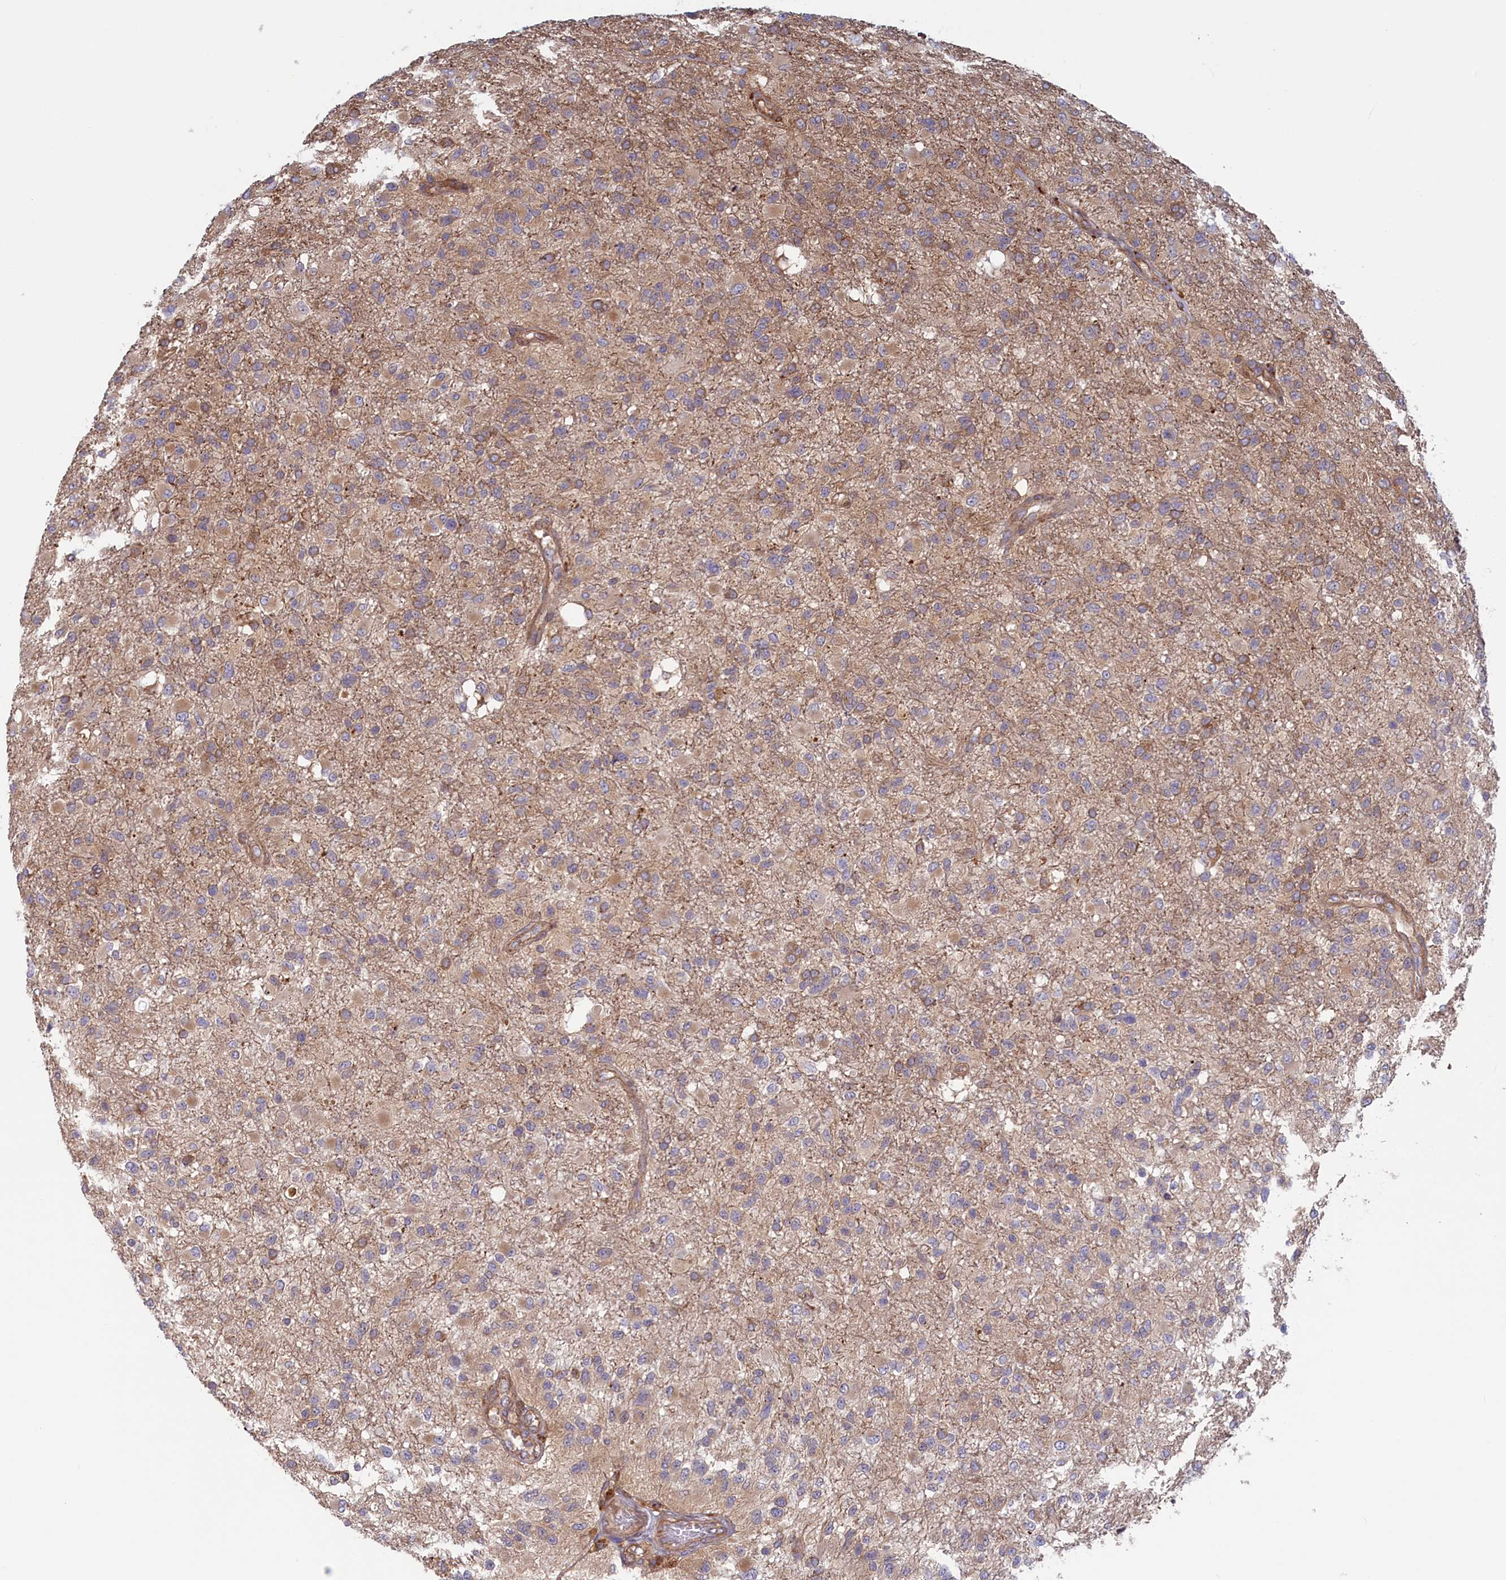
{"staining": {"intensity": "weak", "quantity": "25%-75%", "location": "cytoplasmic/membranous"}, "tissue": "glioma", "cell_type": "Tumor cells", "image_type": "cancer", "snomed": [{"axis": "morphology", "description": "Glioma, malignant, High grade"}, {"axis": "topography", "description": "Brain"}], "caption": "Tumor cells show low levels of weak cytoplasmic/membranous staining in about 25%-75% of cells in human malignant glioma (high-grade). The protein of interest is stained brown, and the nuclei are stained in blue (DAB (3,3'-diaminobenzidine) IHC with brightfield microscopy, high magnification).", "gene": "RILPL1", "patient": {"sex": "female", "age": 74}}